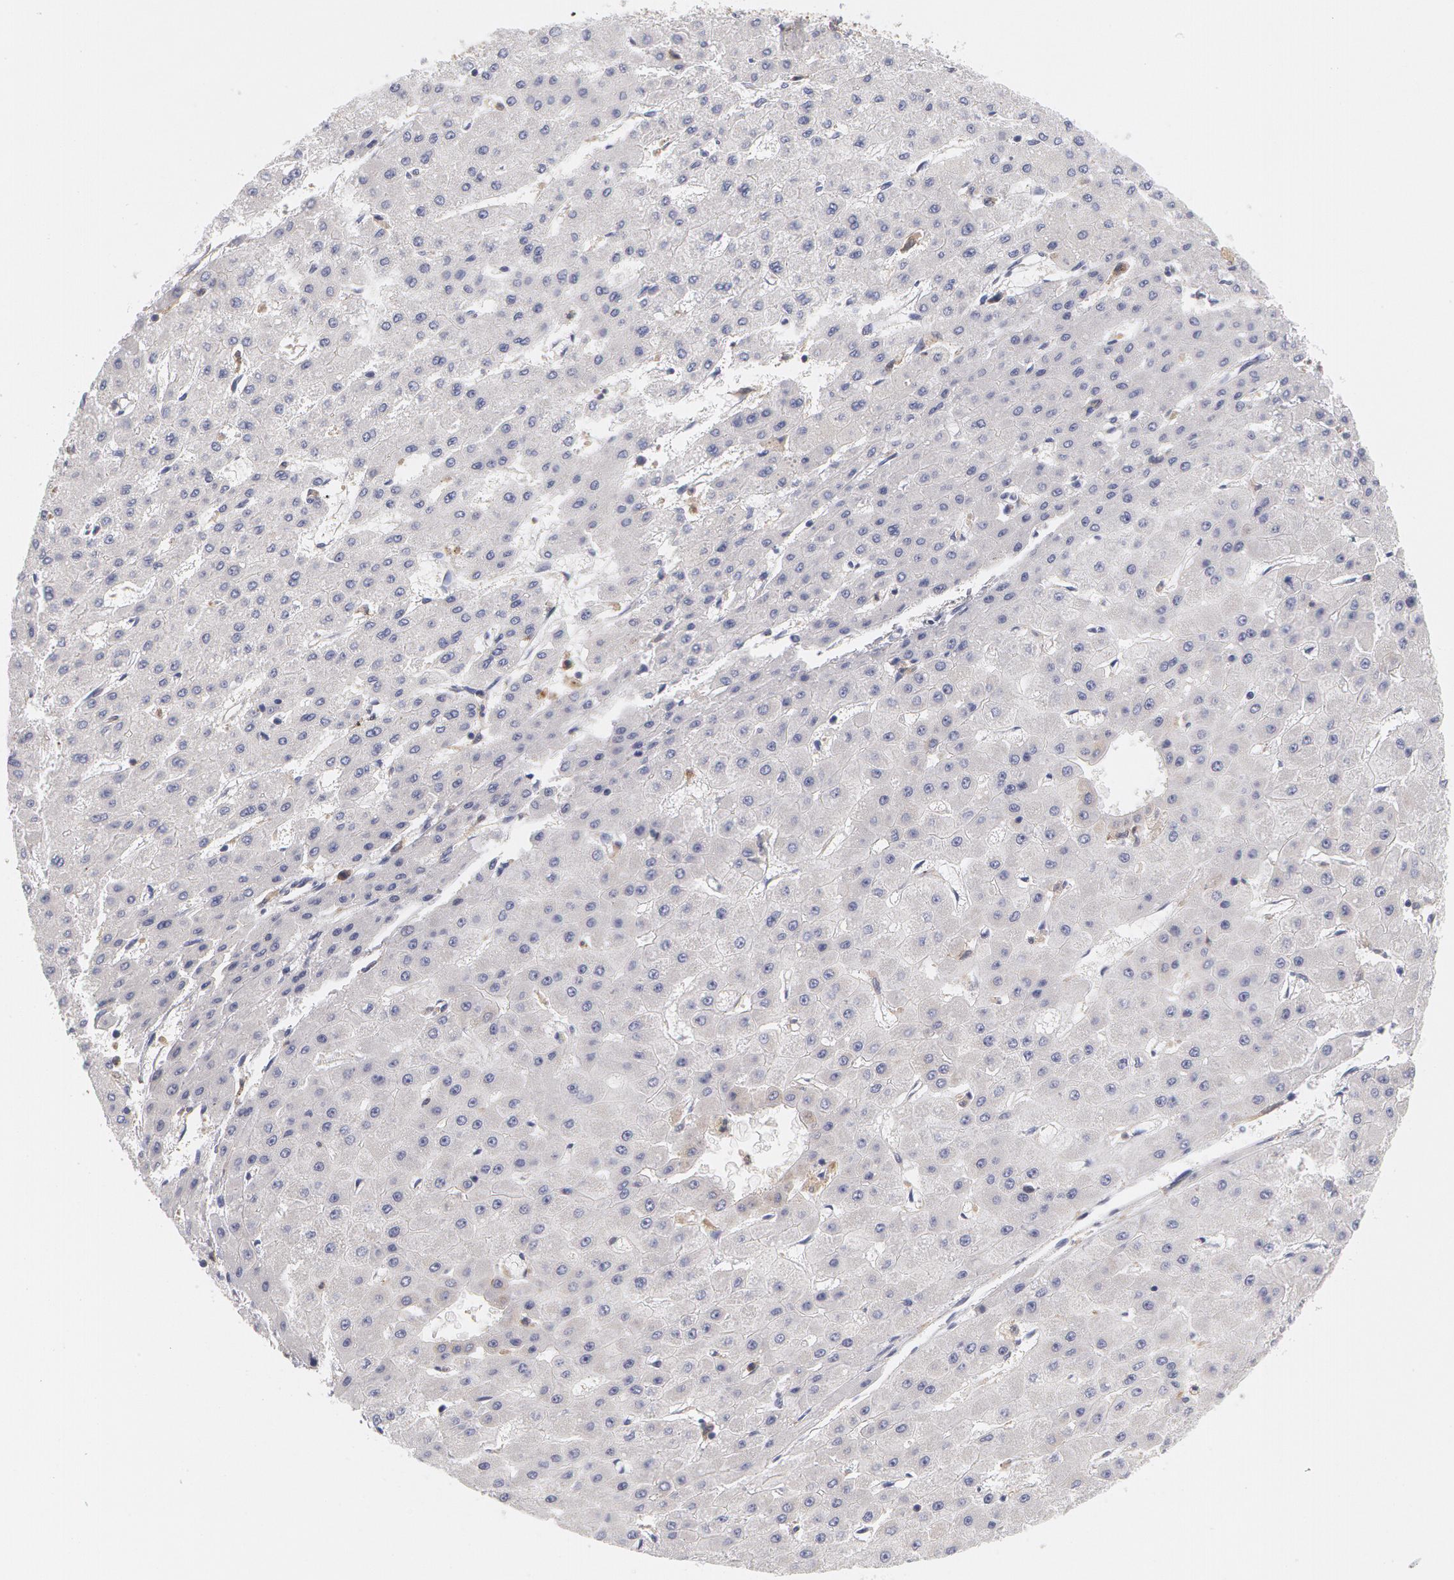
{"staining": {"intensity": "negative", "quantity": "none", "location": "none"}, "tissue": "liver cancer", "cell_type": "Tumor cells", "image_type": "cancer", "snomed": [{"axis": "morphology", "description": "Carcinoma, Hepatocellular, NOS"}, {"axis": "topography", "description": "Liver"}], "caption": "Tumor cells are negative for brown protein staining in liver hepatocellular carcinoma.", "gene": "SYK", "patient": {"sex": "female", "age": 52}}